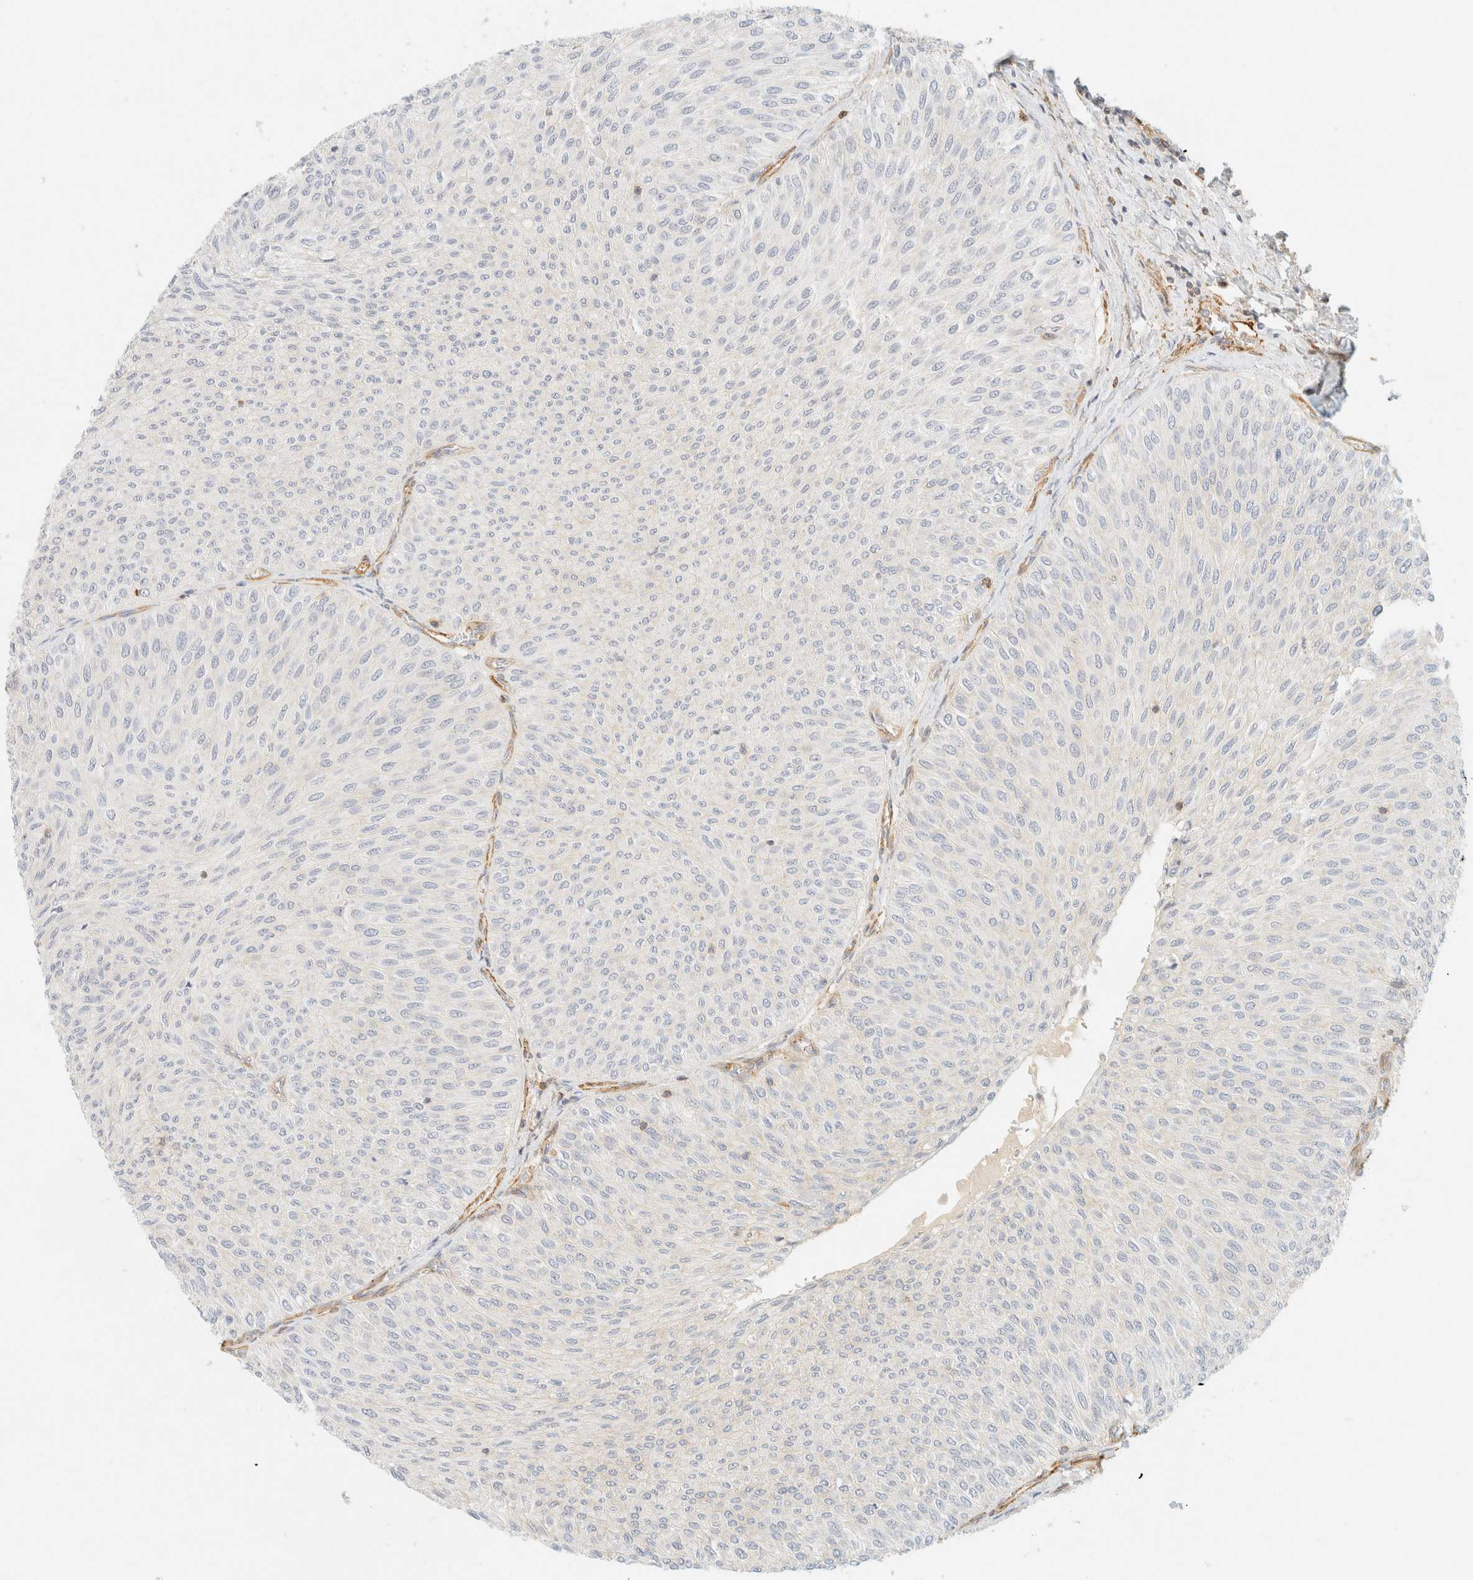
{"staining": {"intensity": "negative", "quantity": "none", "location": "none"}, "tissue": "urothelial cancer", "cell_type": "Tumor cells", "image_type": "cancer", "snomed": [{"axis": "morphology", "description": "Urothelial carcinoma, Low grade"}, {"axis": "topography", "description": "Urinary bladder"}], "caption": "A high-resolution micrograph shows IHC staining of low-grade urothelial carcinoma, which demonstrates no significant expression in tumor cells. (Stains: DAB (3,3'-diaminobenzidine) immunohistochemistry with hematoxylin counter stain, Microscopy: brightfield microscopy at high magnification).", "gene": "OTOP2", "patient": {"sex": "male", "age": 78}}